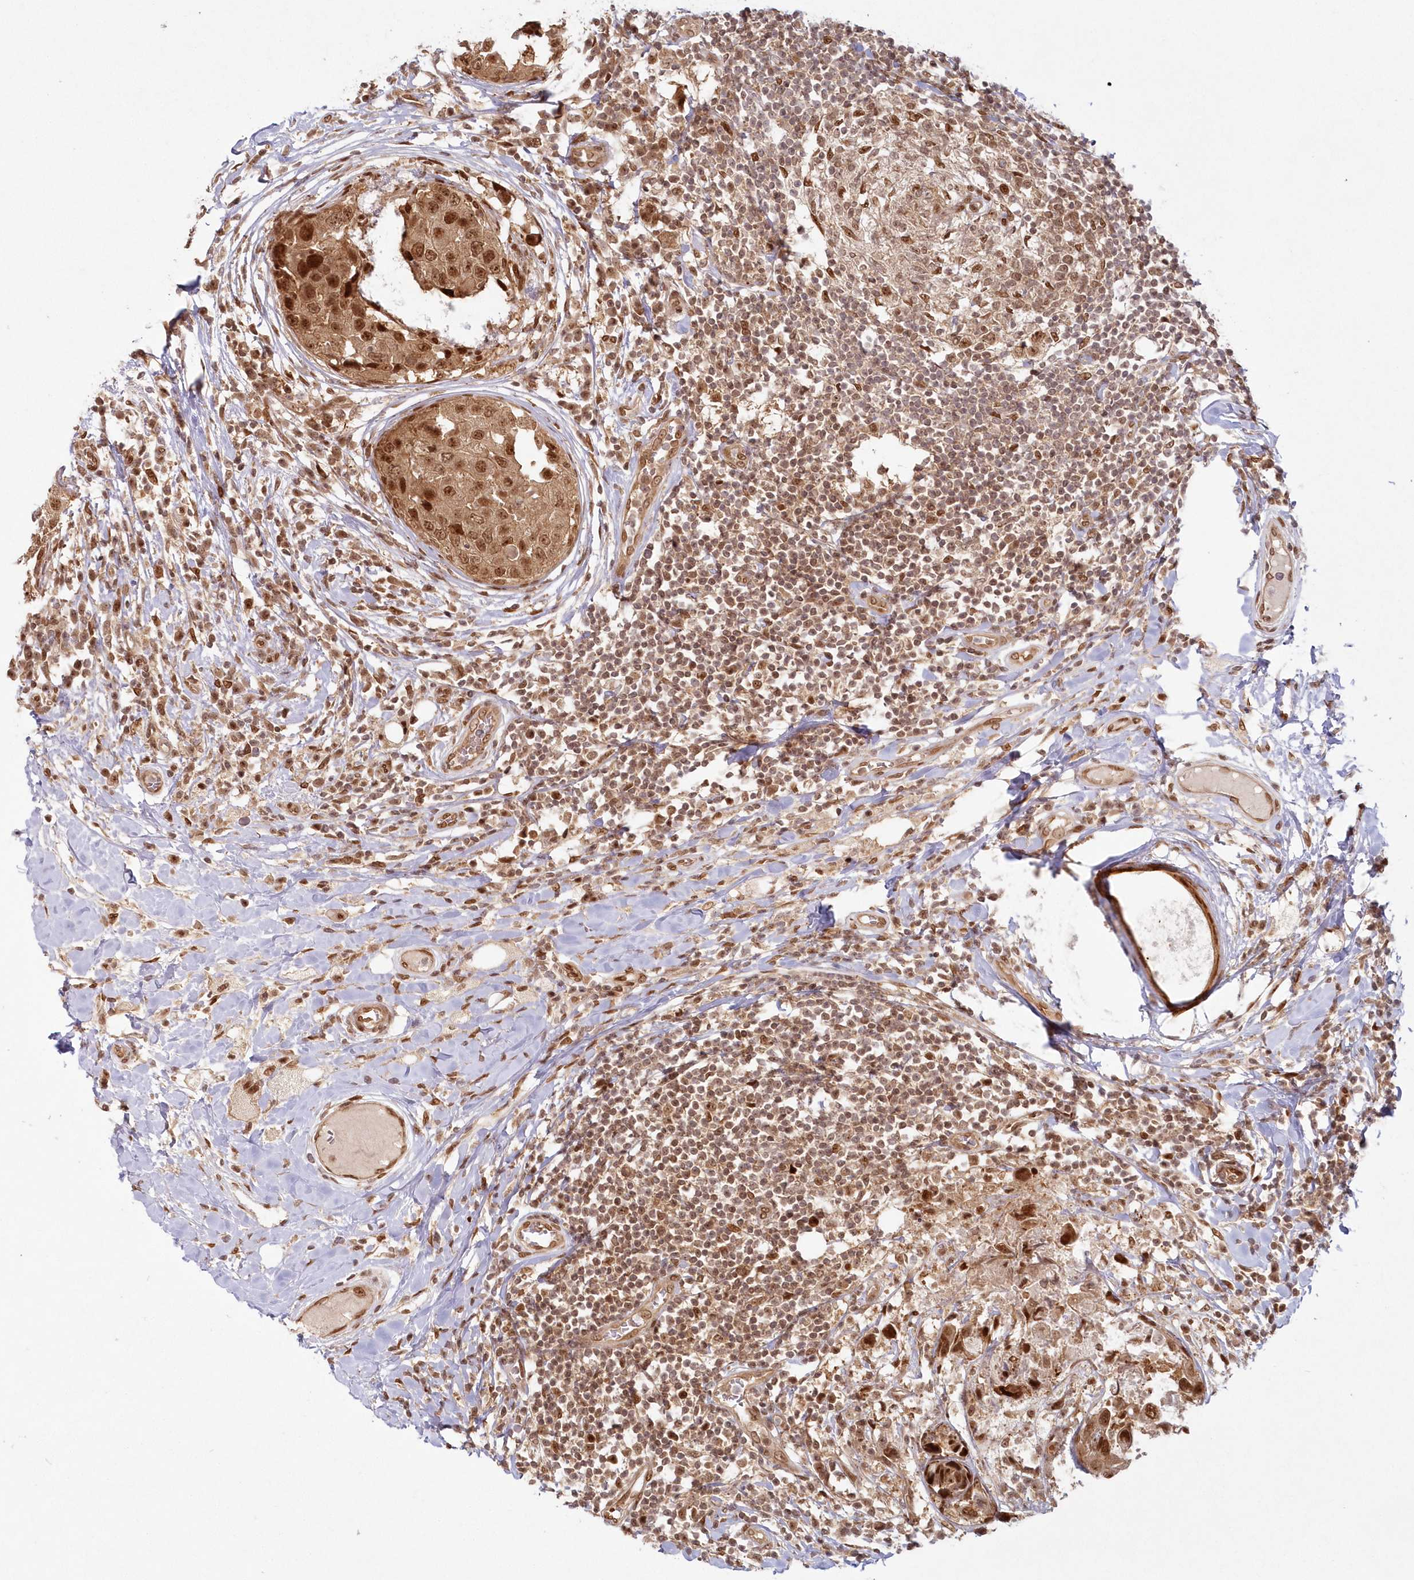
{"staining": {"intensity": "strong", "quantity": ">75%", "location": "cytoplasmic/membranous,nuclear"}, "tissue": "breast cancer", "cell_type": "Tumor cells", "image_type": "cancer", "snomed": [{"axis": "morphology", "description": "Duct carcinoma"}, {"axis": "topography", "description": "Breast"}], "caption": "This micrograph exhibits breast invasive ductal carcinoma stained with immunohistochemistry to label a protein in brown. The cytoplasmic/membranous and nuclear of tumor cells show strong positivity for the protein. Nuclei are counter-stained blue.", "gene": "TOGARAM2", "patient": {"sex": "female", "age": 27}}